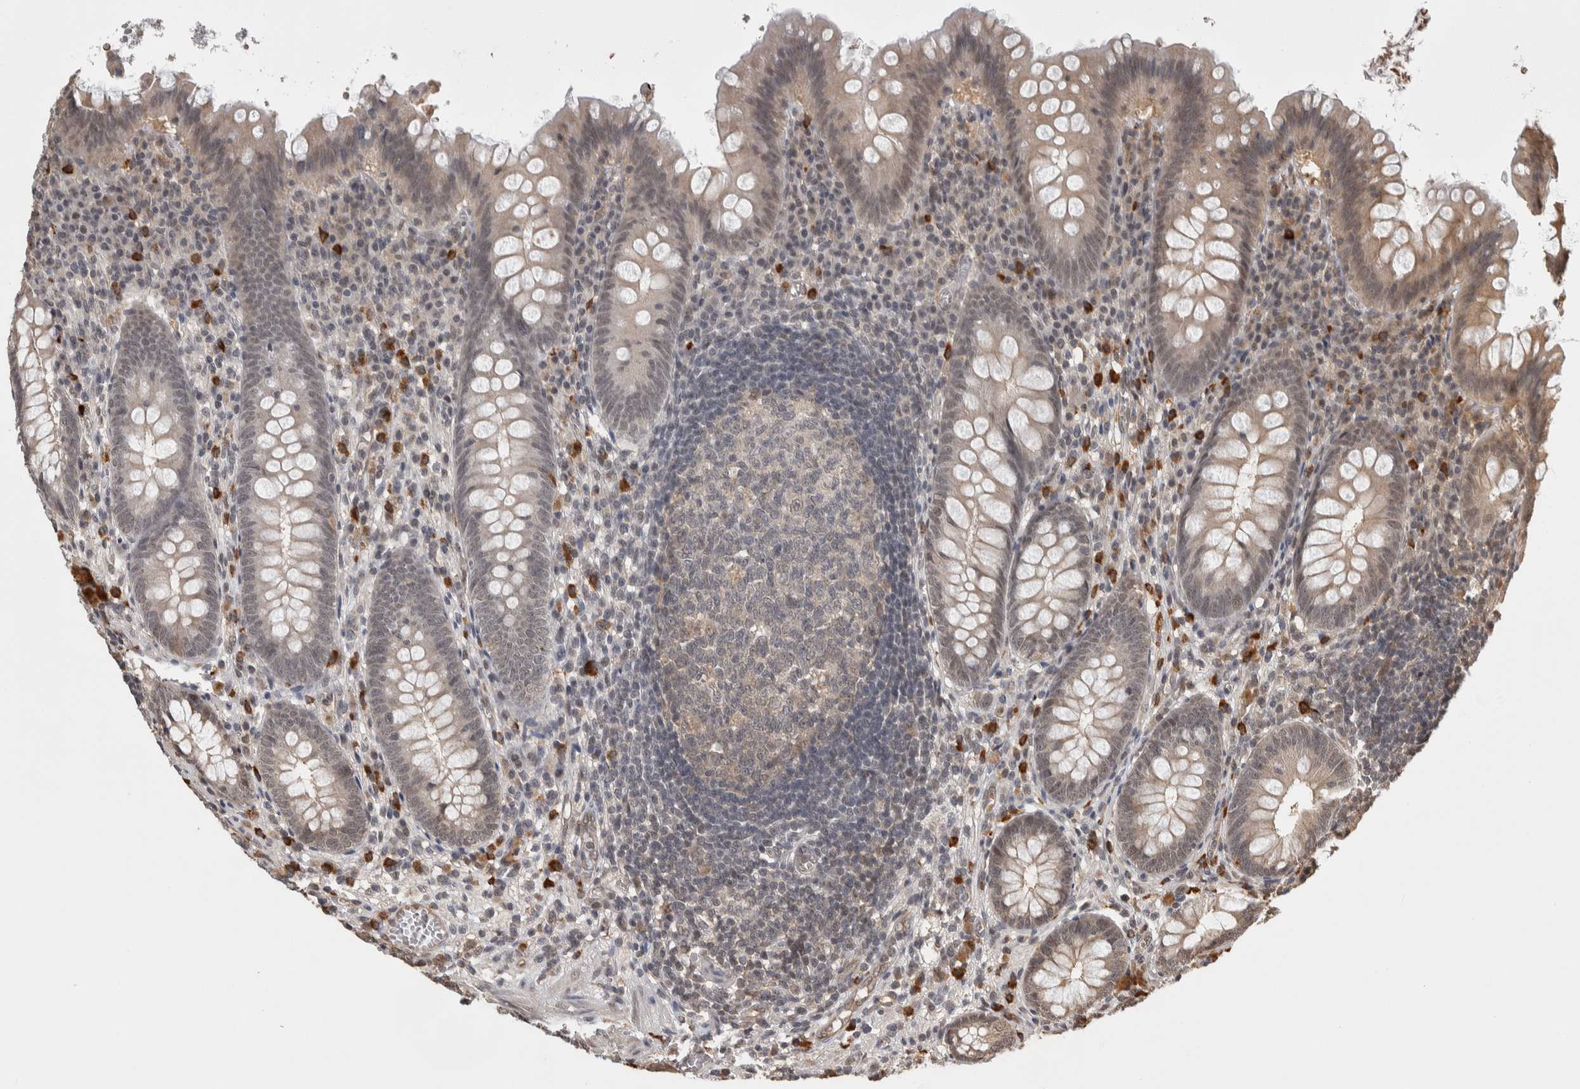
{"staining": {"intensity": "weak", "quantity": ">75%", "location": "cytoplasmic/membranous,nuclear"}, "tissue": "appendix", "cell_type": "Glandular cells", "image_type": "normal", "snomed": [{"axis": "morphology", "description": "Normal tissue, NOS"}, {"axis": "topography", "description": "Appendix"}], "caption": "IHC histopathology image of benign human appendix stained for a protein (brown), which exhibits low levels of weak cytoplasmic/membranous,nuclear staining in approximately >75% of glandular cells.", "gene": "ZNF592", "patient": {"sex": "male", "age": 56}}